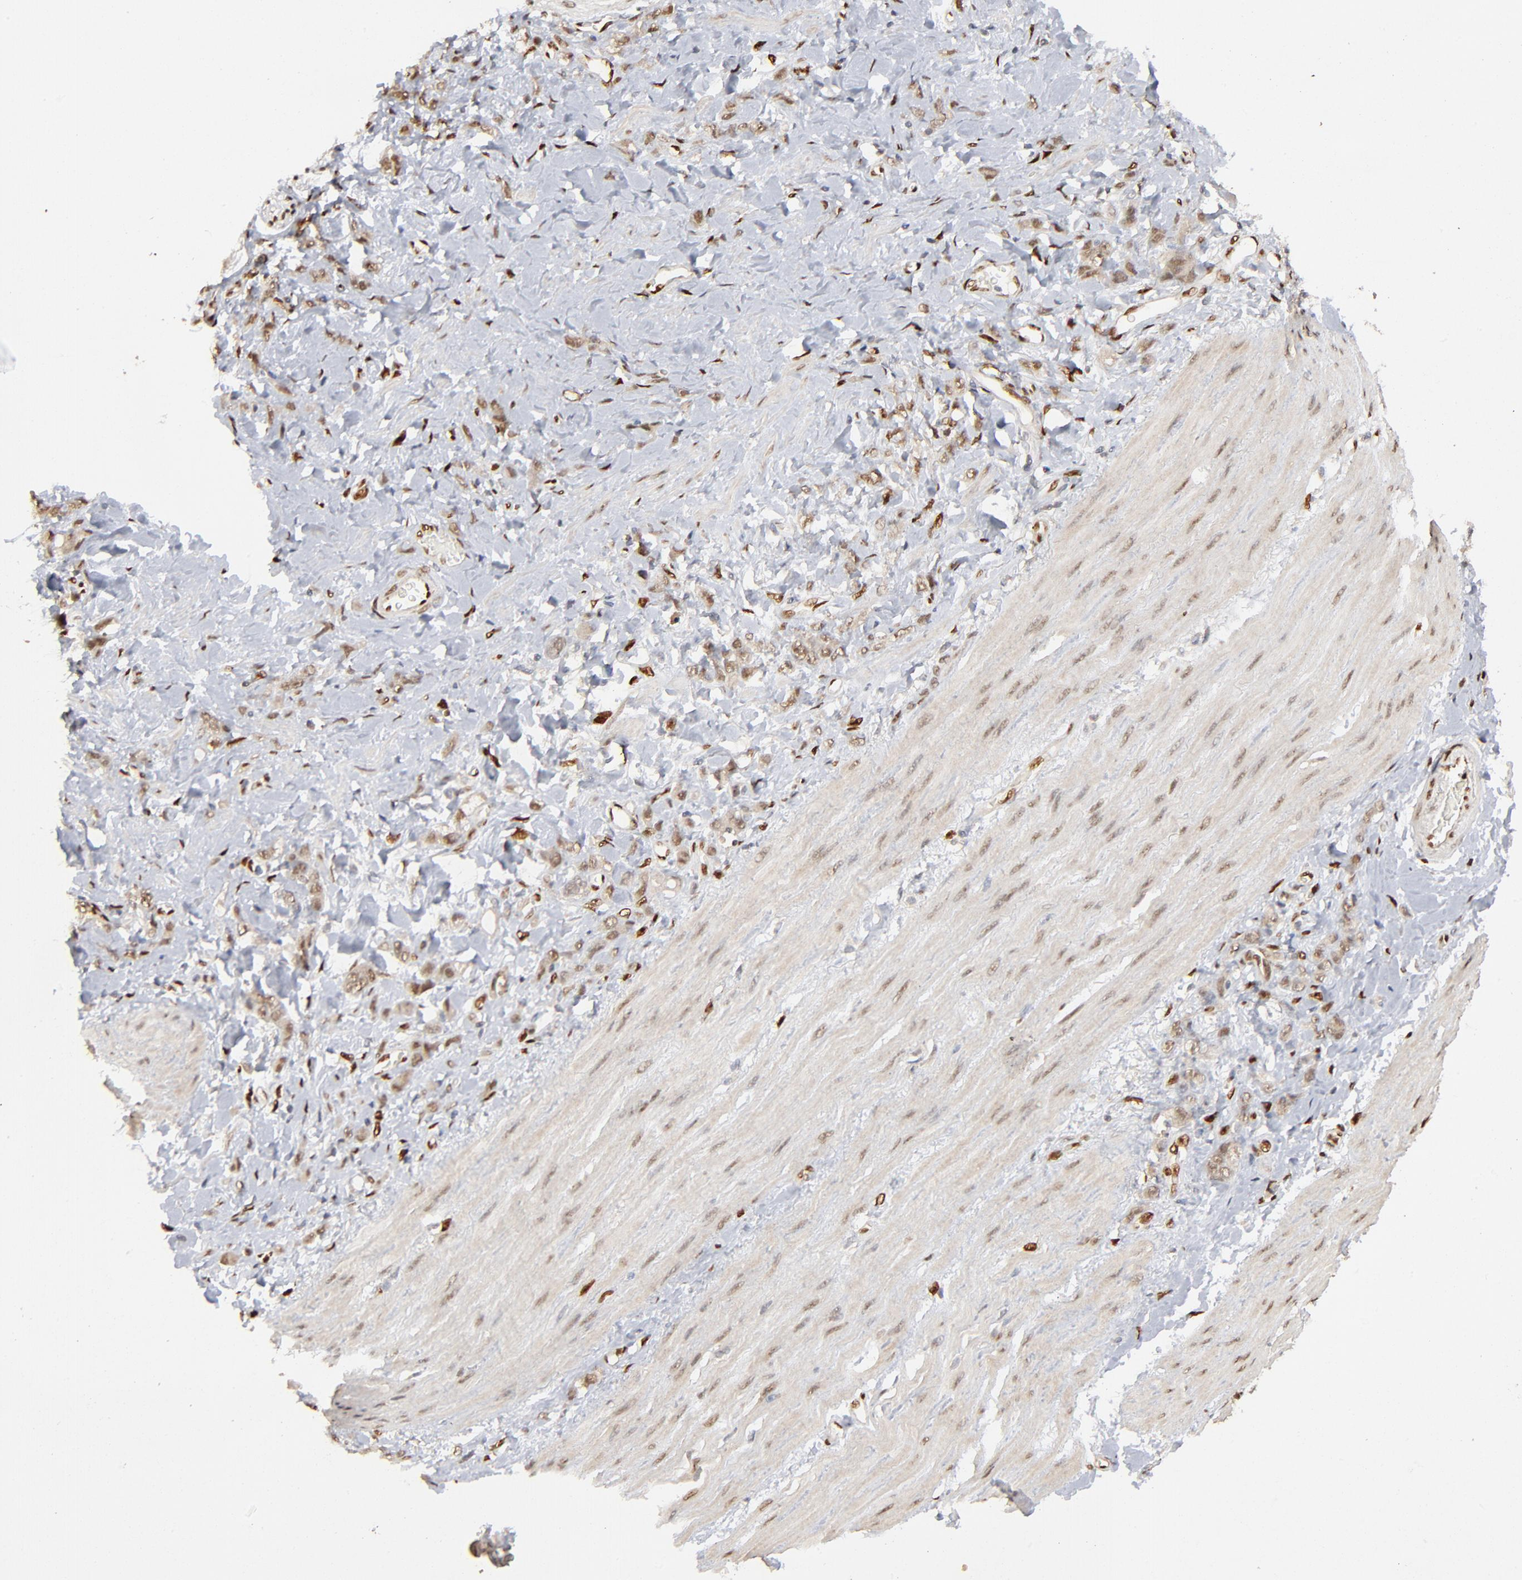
{"staining": {"intensity": "weak", "quantity": "25%-75%", "location": "nuclear"}, "tissue": "stomach cancer", "cell_type": "Tumor cells", "image_type": "cancer", "snomed": [{"axis": "morphology", "description": "Normal tissue, NOS"}, {"axis": "morphology", "description": "Adenocarcinoma, NOS"}, {"axis": "topography", "description": "Stomach"}], "caption": "Stomach cancer (adenocarcinoma) stained for a protein reveals weak nuclear positivity in tumor cells. (brown staining indicates protein expression, while blue staining denotes nuclei).", "gene": "NFIB", "patient": {"sex": "male", "age": 82}}